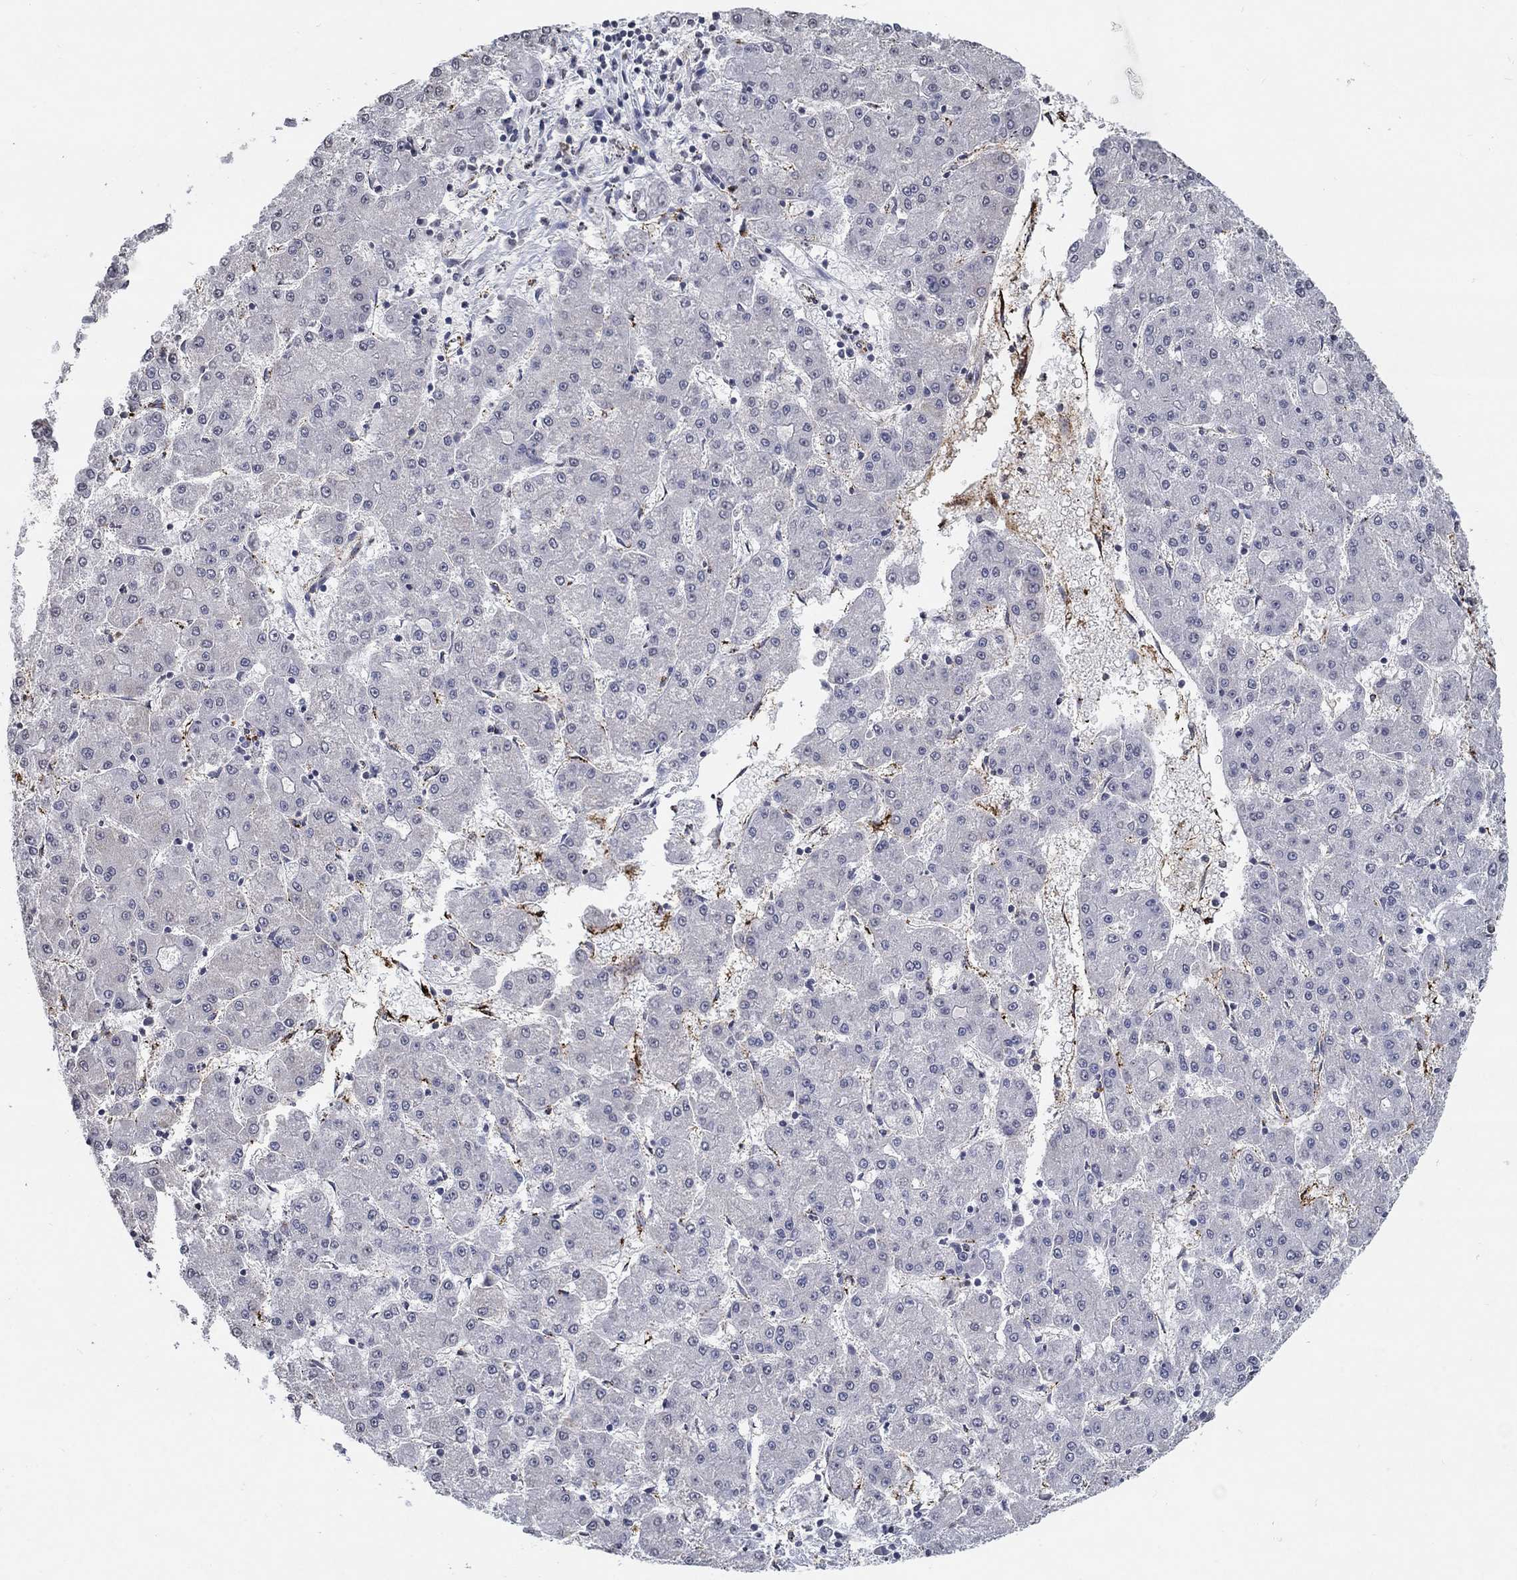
{"staining": {"intensity": "negative", "quantity": "none", "location": "none"}, "tissue": "liver cancer", "cell_type": "Tumor cells", "image_type": "cancer", "snomed": [{"axis": "morphology", "description": "Carcinoma, Hepatocellular, NOS"}, {"axis": "topography", "description": "Liver"}], "caption": "Liver cancer (hepatocellular carcinoma) was stained to show a protein in brown. There is no significant positivity in tumor cells.", "gene": "TINAG", "patient": {"sex": "male", "age": 73}}